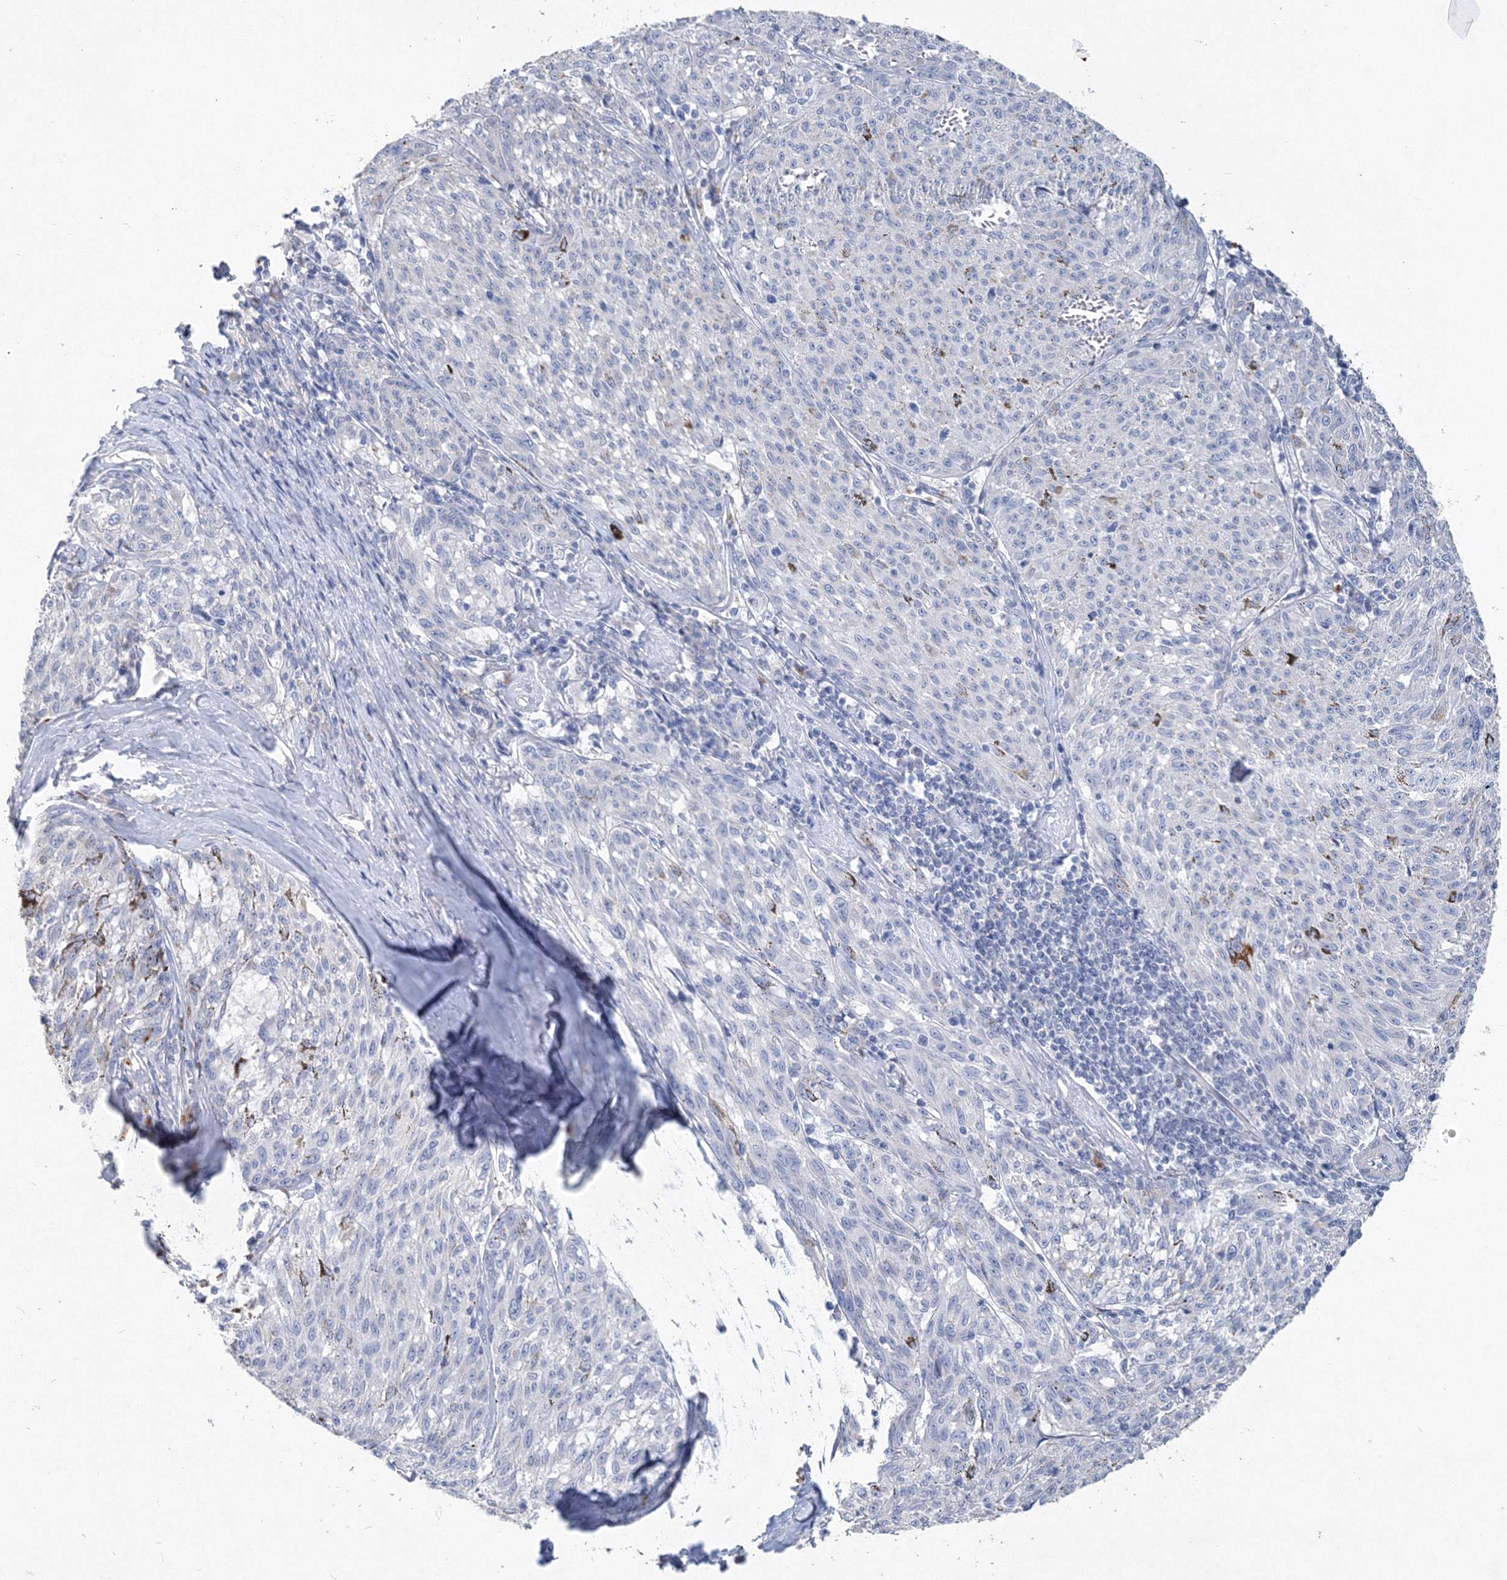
{"staining": {"intensity": "negative", "quantity": "none", "location": "none"}, "tissue": "melanoma", "cell_type": "Tumor cells", "image_type": "cancer", "snomed": [{"axis": "morphology", "description": "Malignant melanoma, NOS"}, {"axis": "topography", "description": "Skin"}], "caption": "Melanoma was stained to show a protein in brown. There is no significant positivity in tumor cells. Brightfield microscopy of immunohistochemistry stained with DAB (3,3'-diaminobenzidine) (brown) and hematoxylin (blue), captured at high magnification.", "gene": "OSBPL6", "patient": {"sex": "female", "age": 72}}